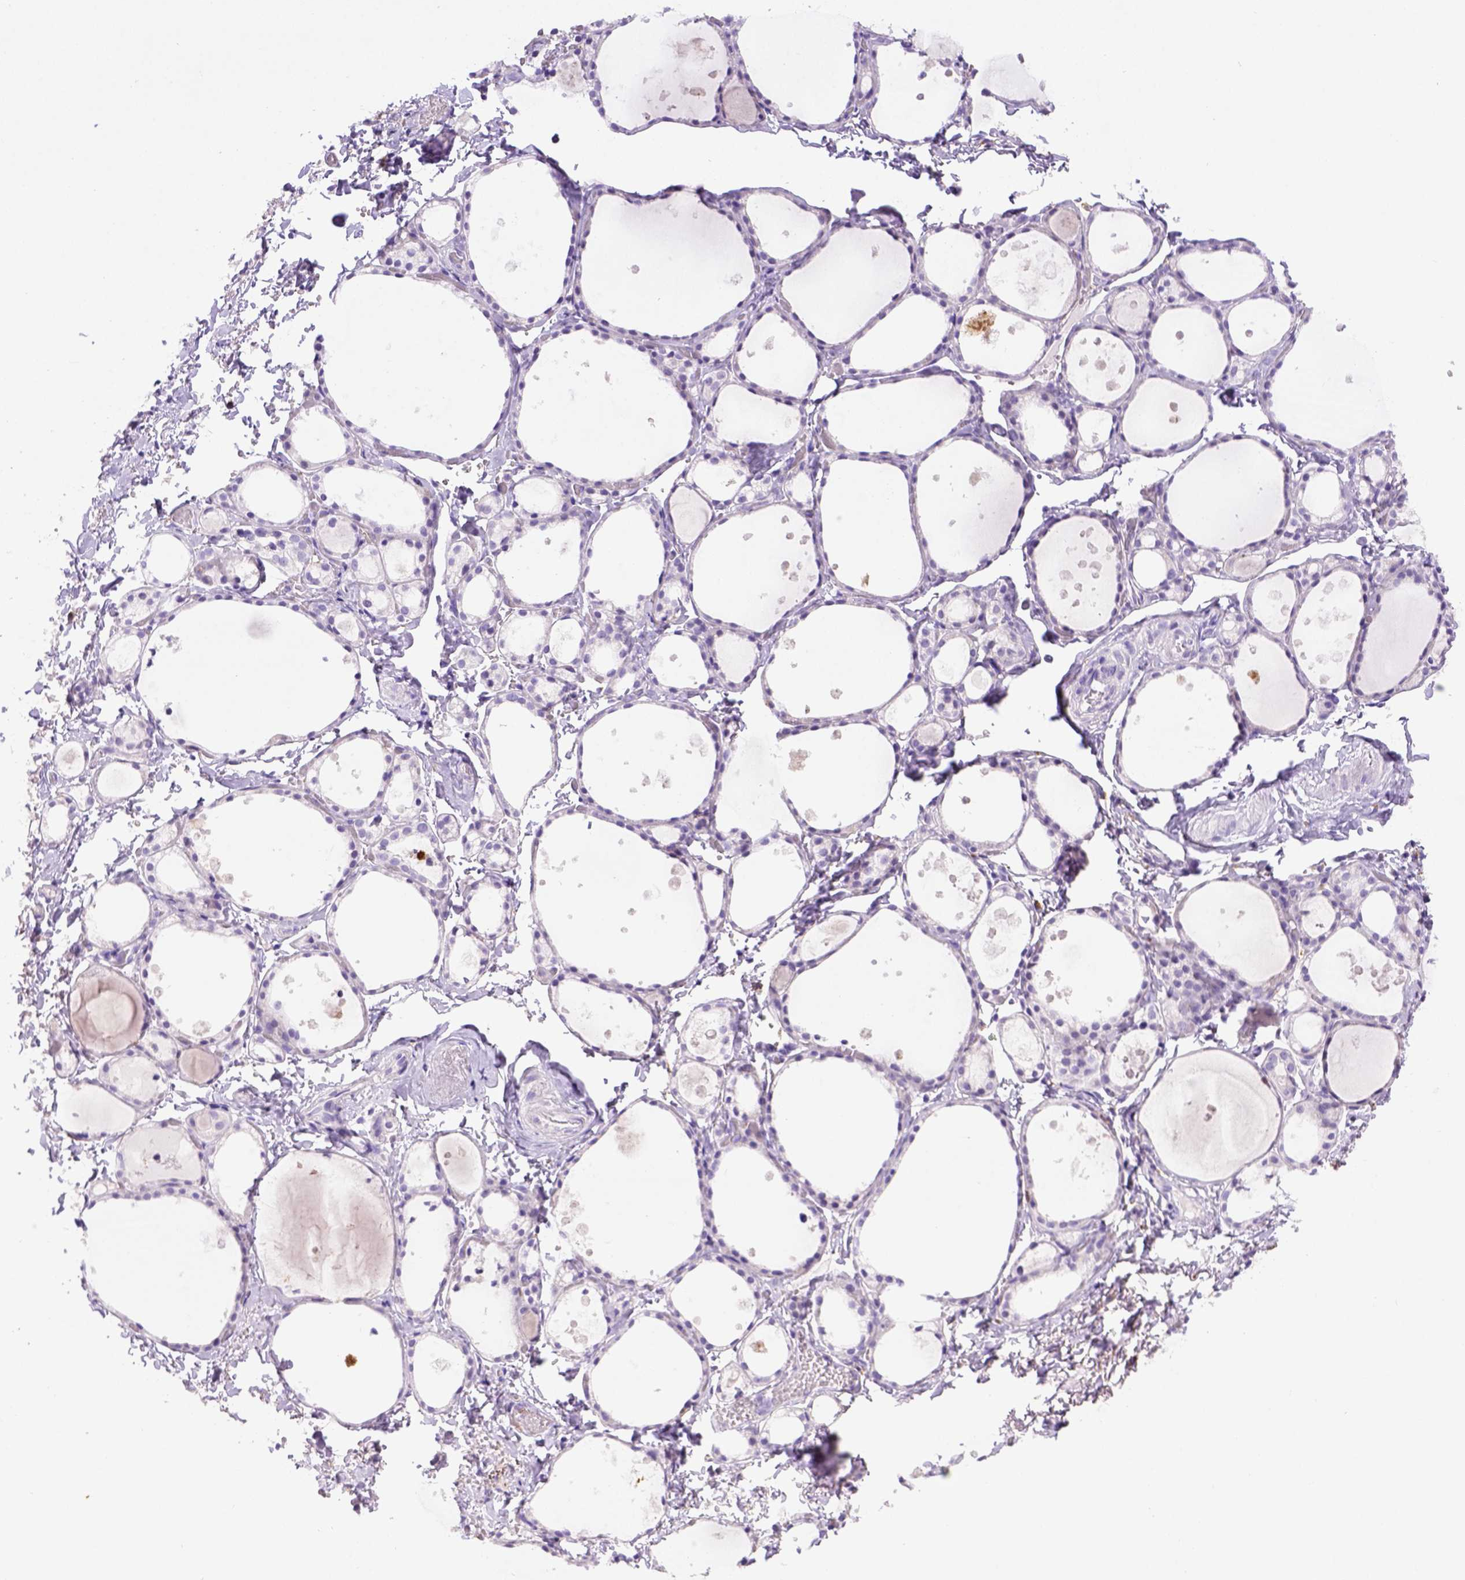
{"staining": {"intensity": "negative", "quantity": "none", "location": "none"}, "tissue": "thyroid gland", "cell_type": "Glandular cells", "image_type": "normal", "snomed": [{"axis": "morphology", "description": "Normal tissue, NOS"}, {"axis": "topography", "description": "Thyroid gland"}], "caption": "DAB (3,3'-diaminobenzidine) immunohistochemical staining of normal thyroid gland demonstrates no significant positivity in glandular cells.", "gene": "CD68", "patient": {"sex": "male", "age": 68}}